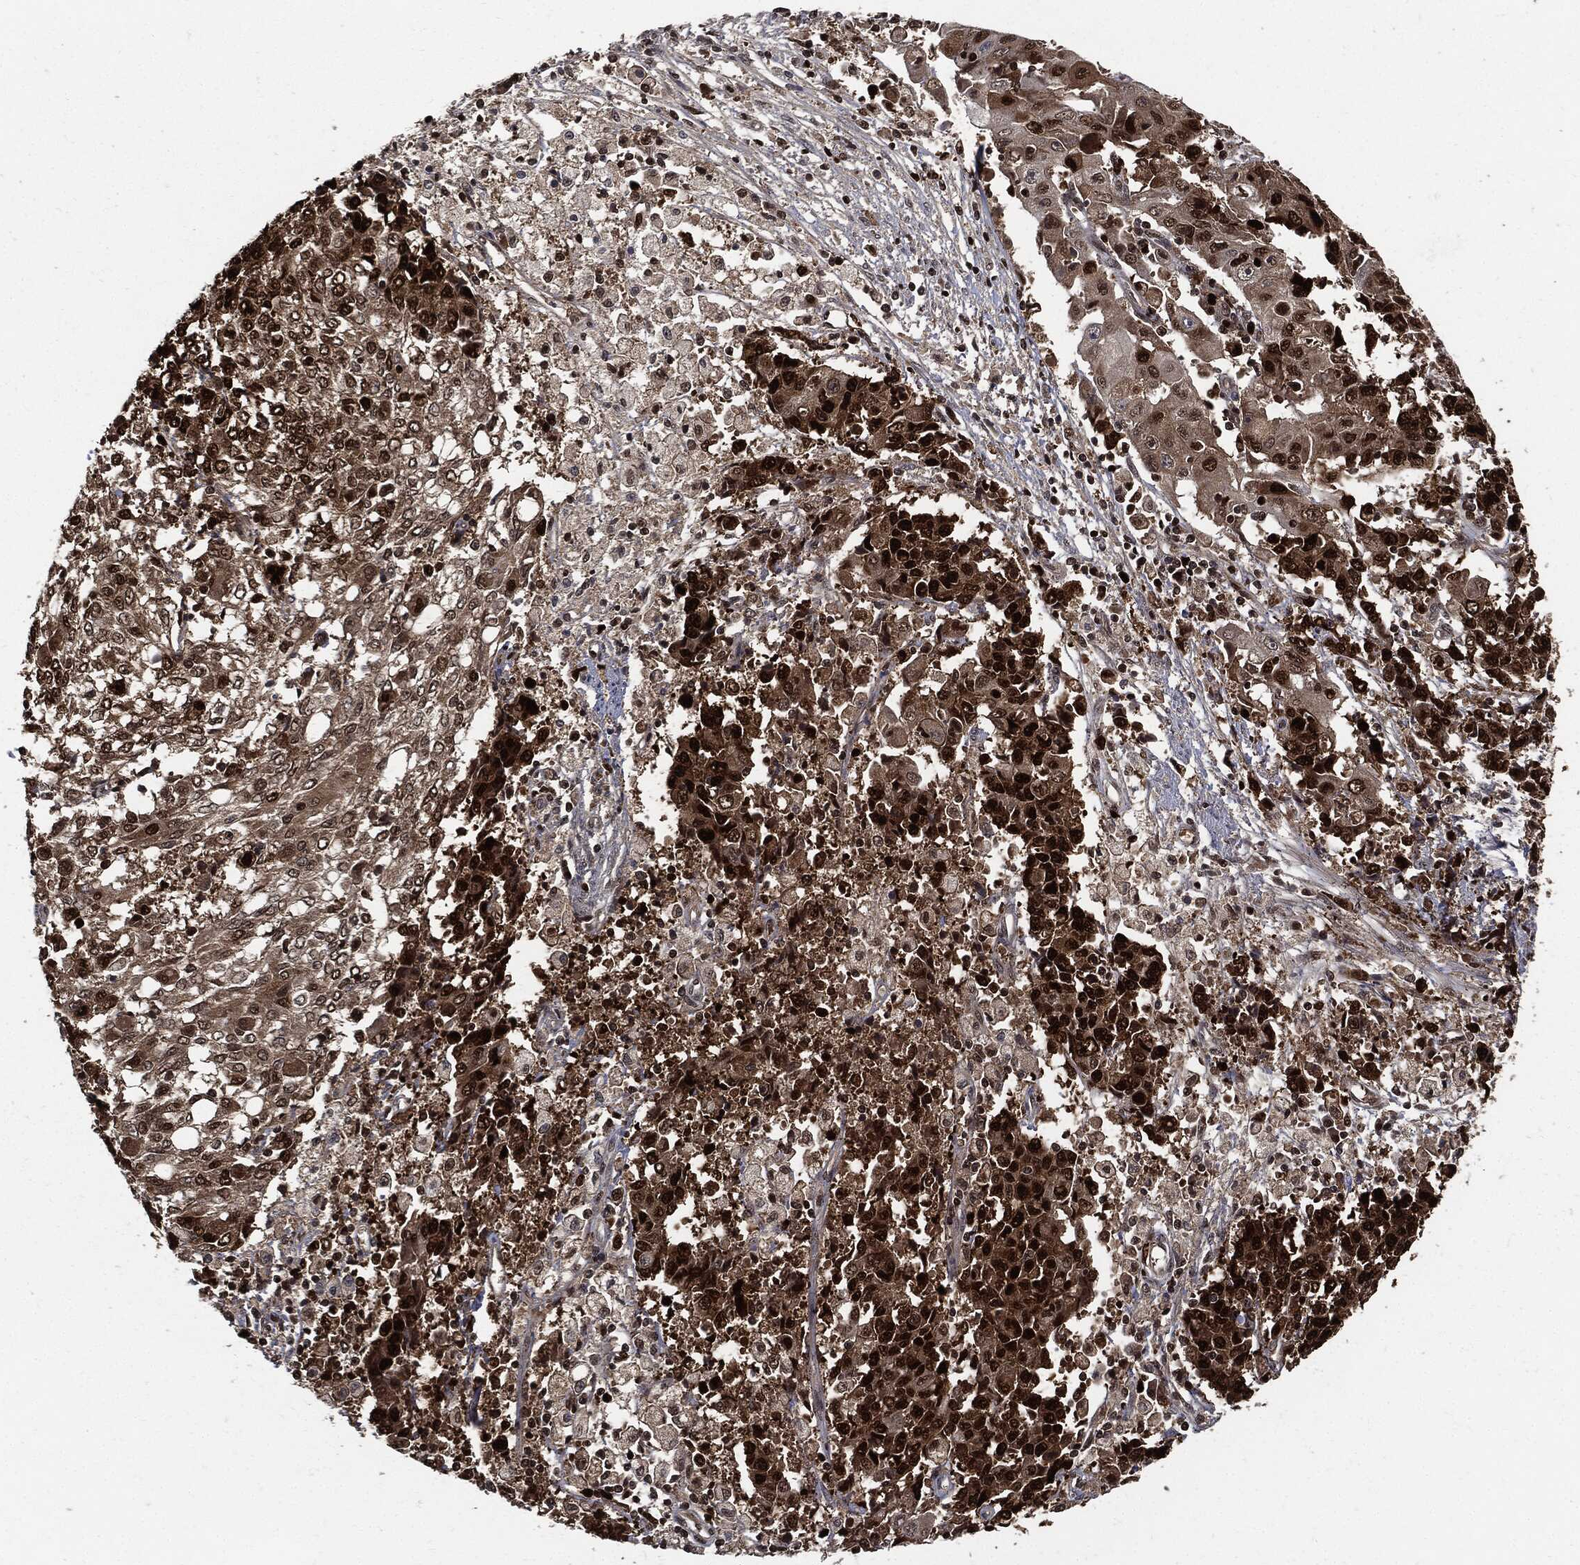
{"staining": {"intensity": "strong", "quantity": ">75%", "location": "nuclear"}, "tissue": "ovarian cancer", "cell_type": "Tumor cells", "image_type": "cancer", "snomed": [{"axis": "morphology", "description": "Carcinoma, endometroid"}, {"axis": "topography", "description": "Ovary"}], "caption": "Approximately >75% of tumor cells in endometroid carcinoma (ovarian) show strong nuclear protein staining as visualized by brown immunohistochemical staining.", "gene": "PCNA", "patient": {"sex": "female", "age": 42}}